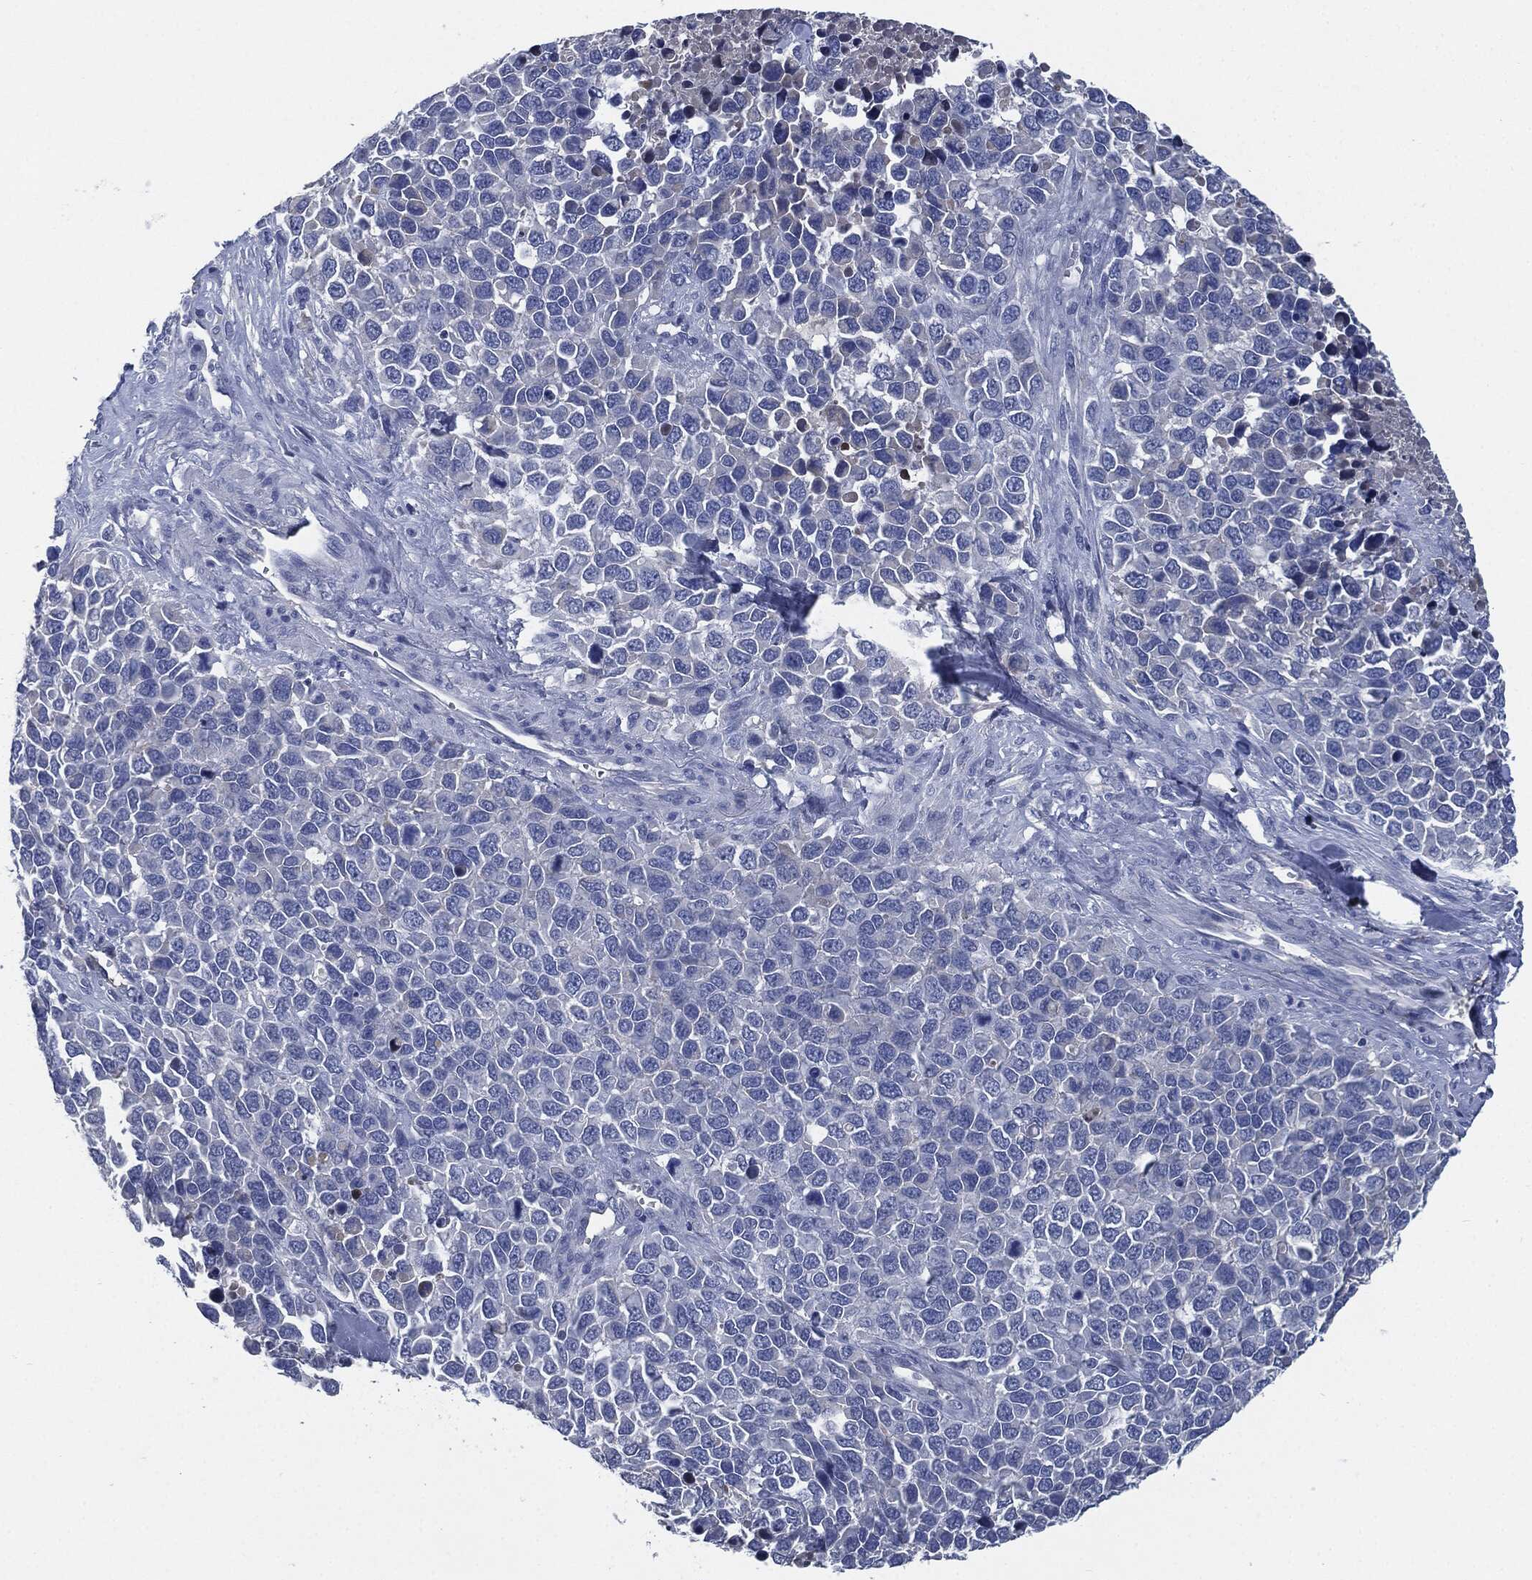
{"staining": {"intensity": "negative", "quantity": "none", "location": "none"}, "tissue": "melanoma", "cell_type": "Tumor cells", "image_type": "cancer", "snomed": [{"axis": "morphology", "description": "Malignant melanoma, Metastatic site"}, {"axis": "topography", "description": "Skin"}], "caption": "The immunohistochemistry (IHC) histopathology image has no significant staining in tumor cells of melanoma tissue.", "gene": "CD27", "patient": {"sex": "male", "age": 84}}